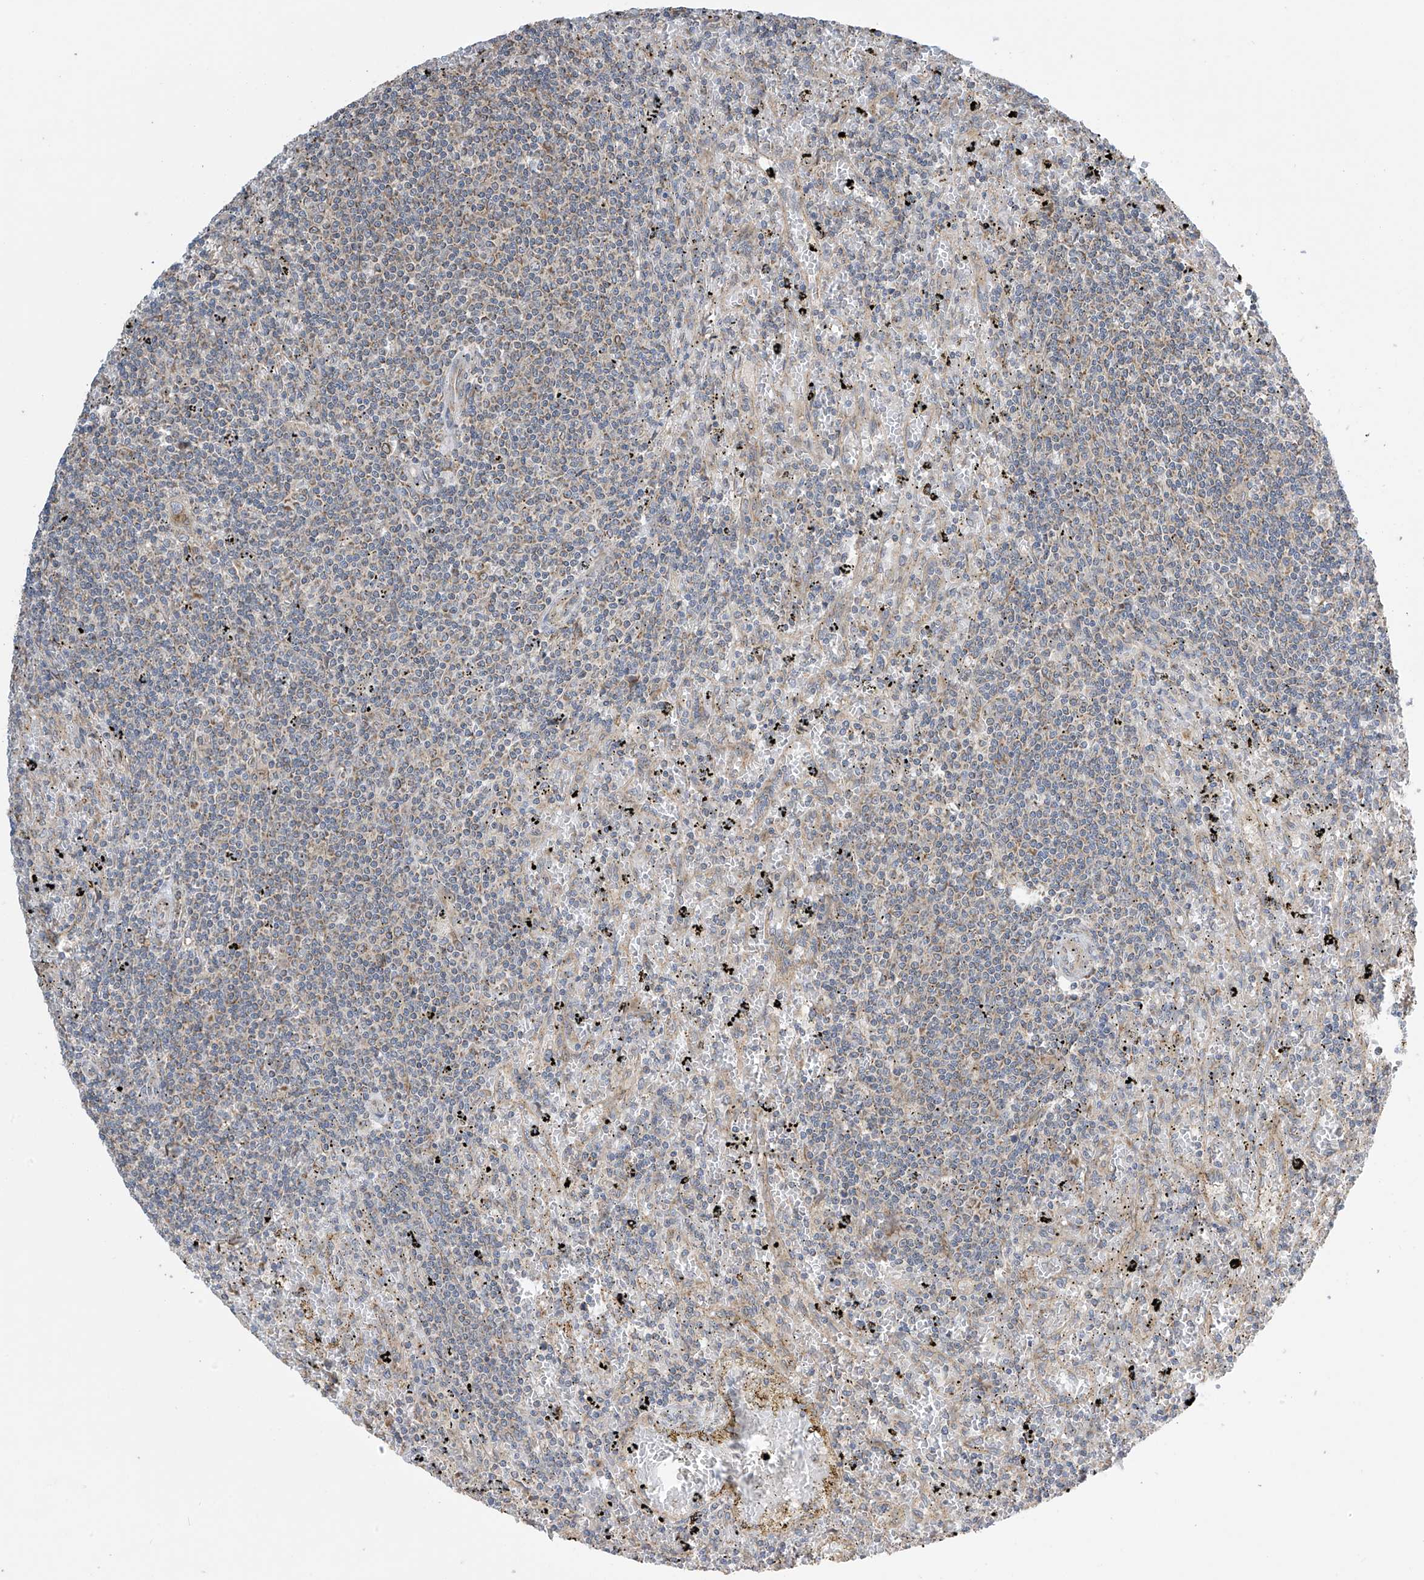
{"staining": {"intensity": "weak", "quantity": "<25%", "location": "cytoplasmic/membranous"}, "tissue": "lymphoma", "cell_type": "Tumor cells", "image_type": "cancer", "snomed": [{"axis": "morphology", "description": "Malignant lymphoma, non-Hodgkin's type, Low grade"}, {"axis": "topography", "description": "Spleen"}], "caption": "This histopathology image is of lymphoma stained with immunohistochemistry to label a protein in brown with the nuclei are counter-stained blue. There is no positivity in tumor cells. (IHC, brightfield microscopy, high magnification).", "gene": "PNPT1", "patient": {"sex": "male", "age": 76}}